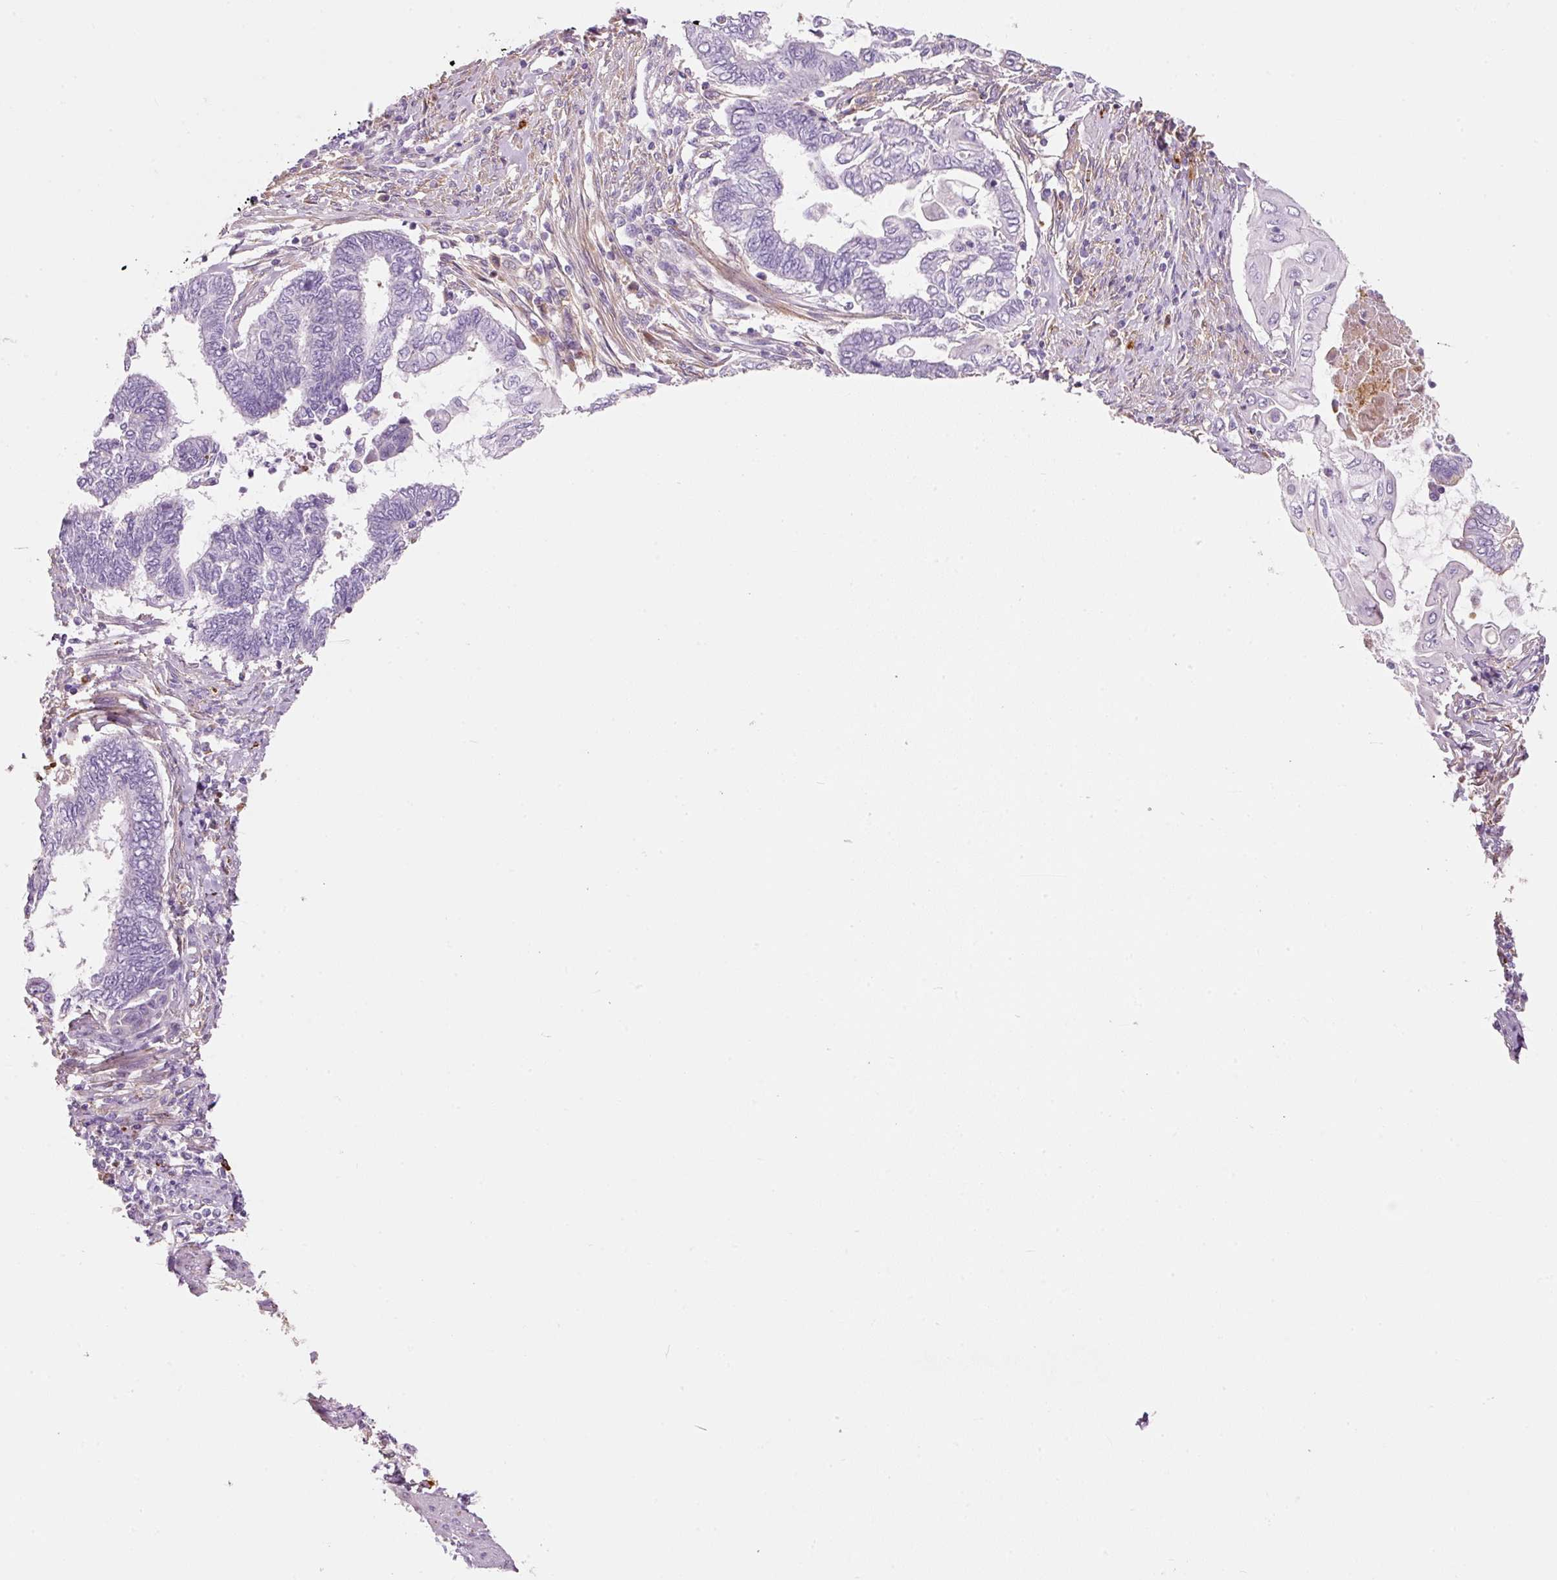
{"staining": {"intensity": "negative", "quantity": "none", "location": "none"}, "tissue": "cervical cancer", "cell_type": "Tumor cells", "image_type": "cancer", "snomed": [{"axis": "morphology", "description": "Squamous cell carcinoma, NOS"}, {"axis": "topography", "description": "Cervix"}], "caption": "Human cervical squamous cell carcinoma stained for a protein using IHC demonstrates no positivity in tumor cells.", "gene": "TMC8", "patient": {"sex": "female", "age": 35}}